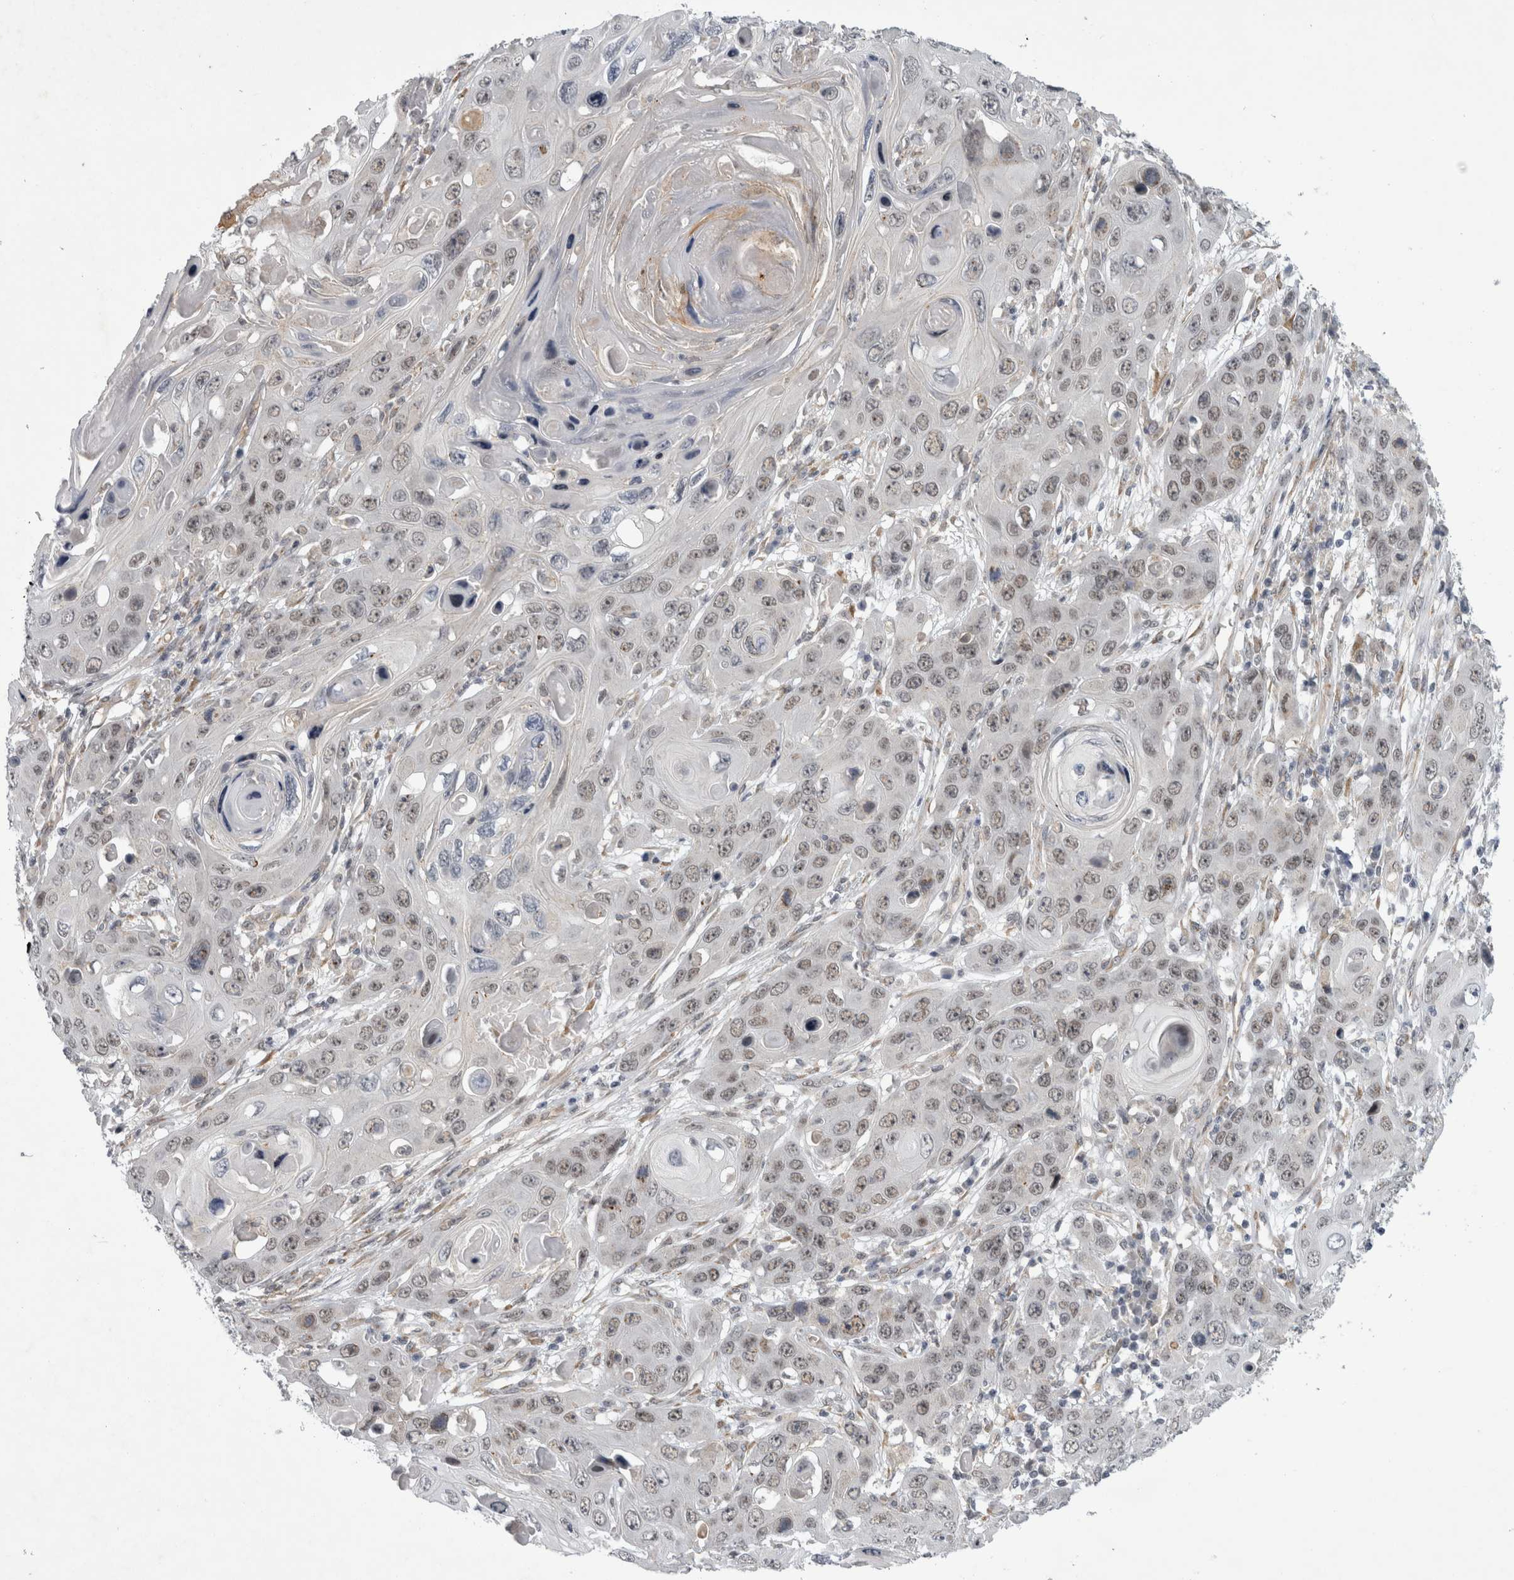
{"staining": {"intensity": "weak", "quantity": ">75%", "location": "nuclear"}, "tissue": "skin cancer", "cell_type": "Tumor cells", "image_type": "cancer", "snomed": [{"axis": "morphology", "description": "Squamous cell carcinoma, NOS"}, {"axis": "topography", "description": "Skin"}], "caption": "An immunohistochemistry photomicrograph of neoplastic tissue is shown. Protein staining in brown shows weak nuclear positivity in skin cancer within tumor cells. The protein is shown in brown color, while the nuclei are stained blue.", "gene": "PARP11", "patient": {"sex": "male", "age": 55}}